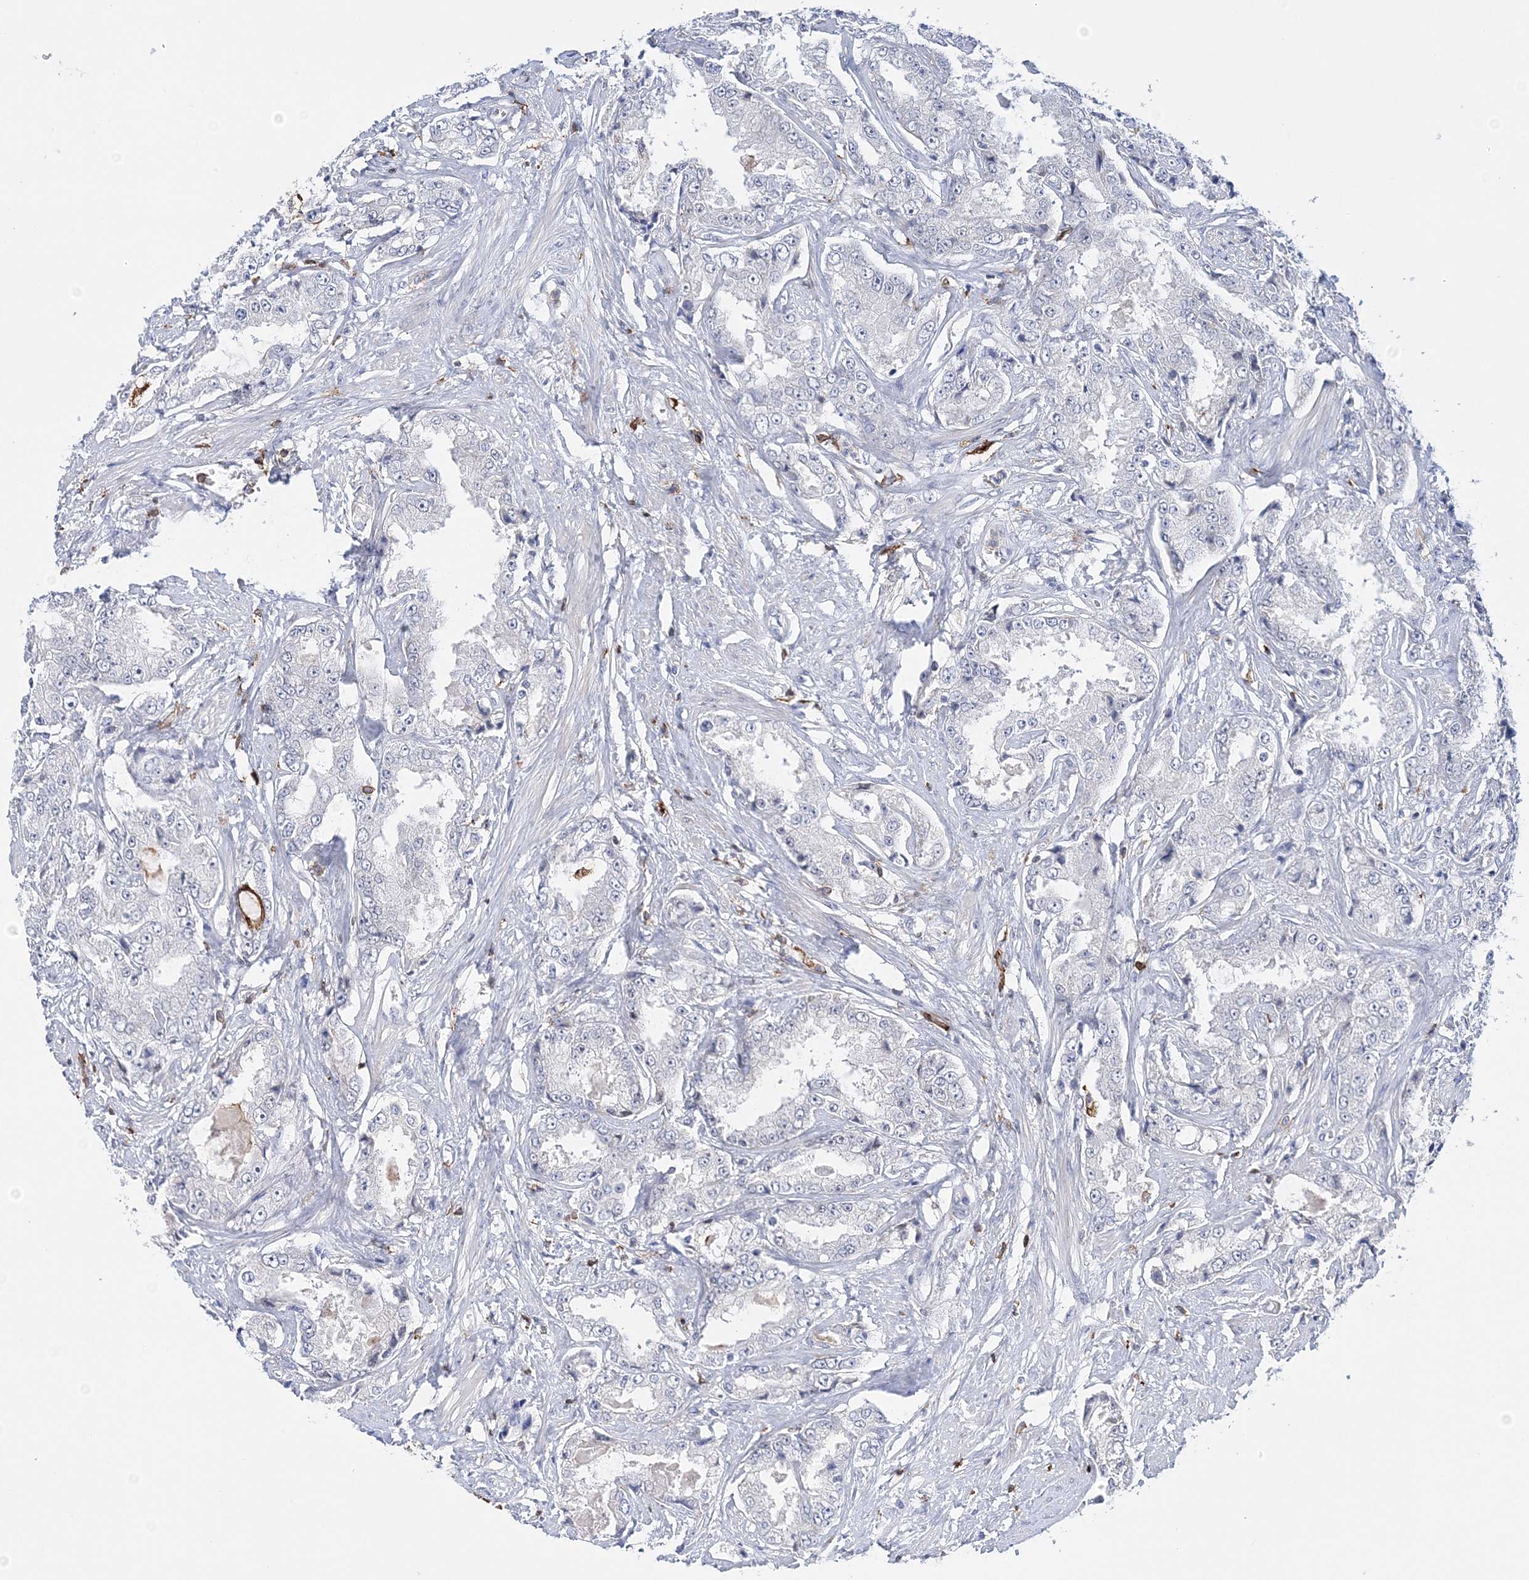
{"staining": {"intensity": "negative", "quantity": "none", "location": "none"}, "tissue": "prostate cancer", "cell_type": "Tumor cells", "image_type": "cancer", "snomed": [{"axis": "morphology", "description": "Adenocarcinoma, High grade"}, {"axis": "topography", "description": "Prostate"}], "caption": "Tumor cells are negative for brown protein staining in prostate cancer.", "gene": "PRMT9", "patient": {"sex": "male", "age": 73}}